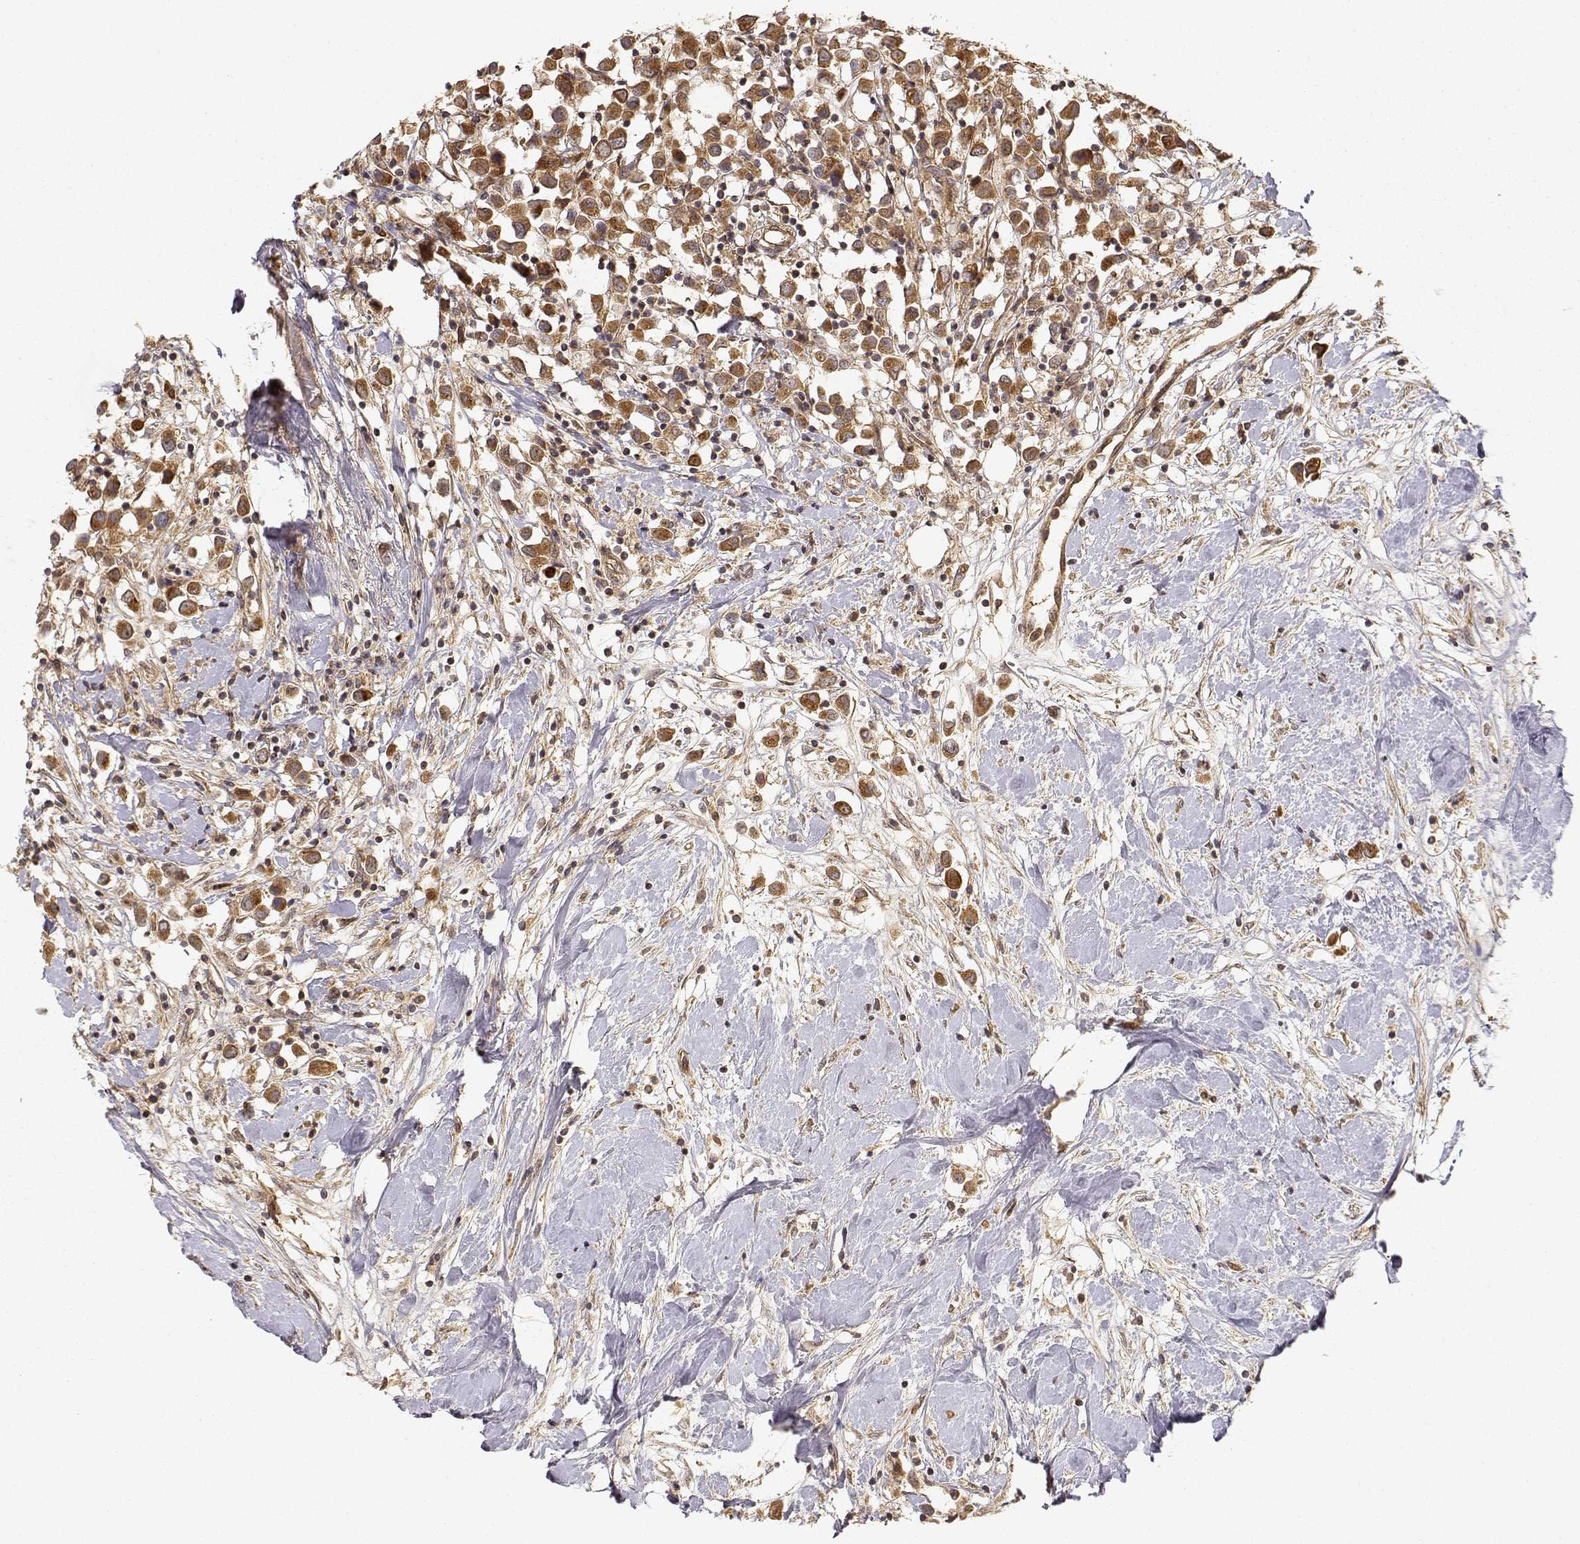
{"staining": {"intensity": "strong", "quantity": ">75%", "location": "cytoplasmic/membranous"}, "tissue": "breast cancer", "cell_type": "Tumor cells", "image_type": "cancer", "snomed": [{"axis": "morphology", "description": "Duct carcinoma"}, {"axis": "topography", "description": "Breast"}], "caption": "Approximately >75% of tumor cells in intraductal carcinoma (breast) demonstrate strong cytoplasmic/membranous protein positivity as visualized by brown immunohistochemical staining.", "gene": "CDK5RAP2", "patient": {"sex": "female", "age": 61}}